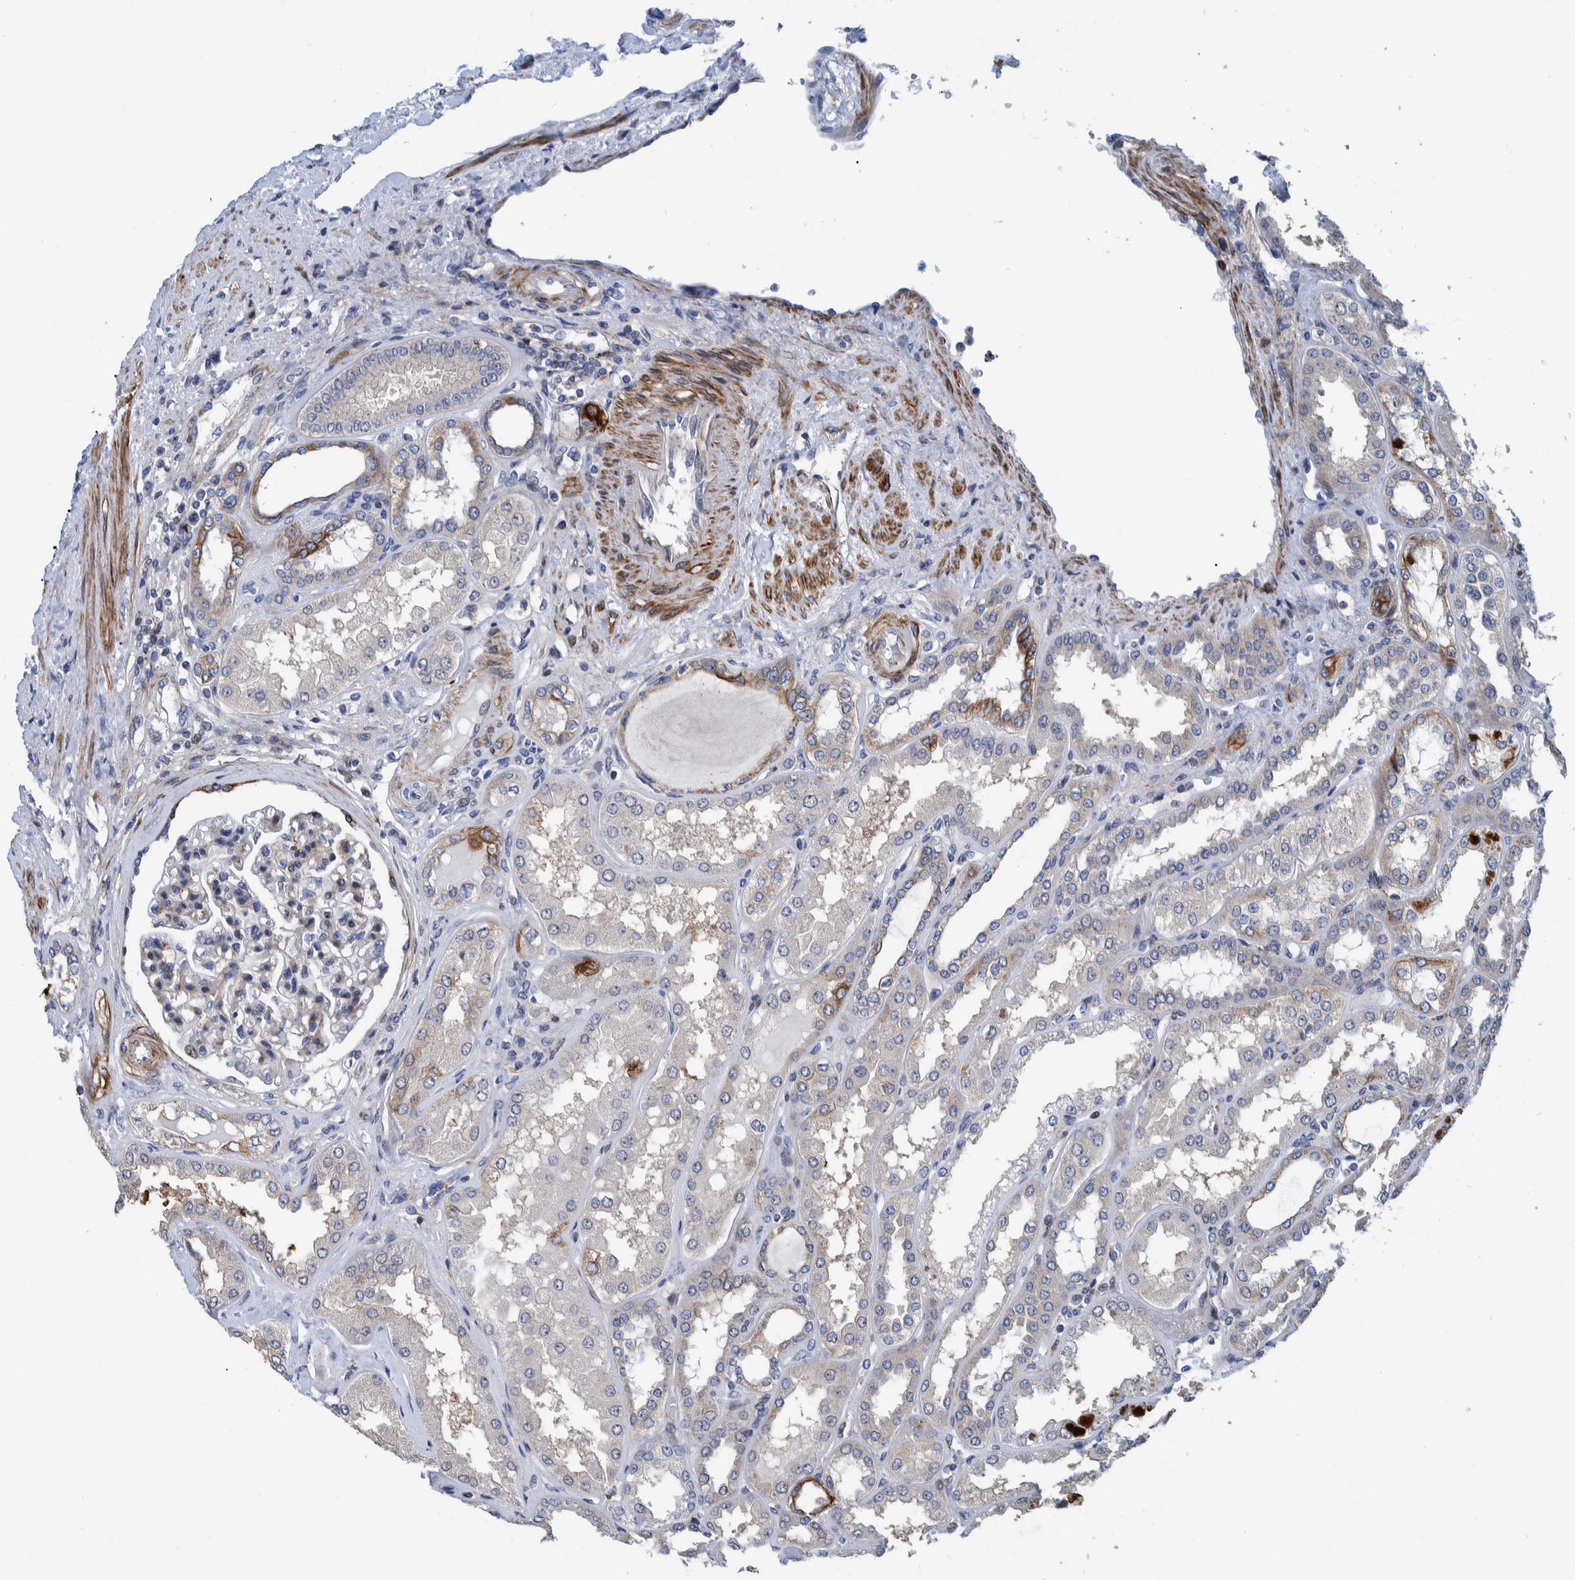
{"staining": {"intensity": "weak", "quantity": "<25%", "location": "cytoplasmic/membranous"}, "tissue": "kidney", "cell_type": "Cells in glomeruli", "image_type": "normal", "snomed": [{"axis": "morphology", "description": "Normal tissue, NOS"}, {"axis": "topography", "description": "Kidney"}], "caption": "High magnification brightfield microscopy of normal kidney stained with DAB (3,3'-diaminobenzidine) (brown) and counterstained with hematoxylin (blue): cells in glomeruli show no significant expression.", "gene": "MKS1", "patient": {"sex": "female", "age": 56}}